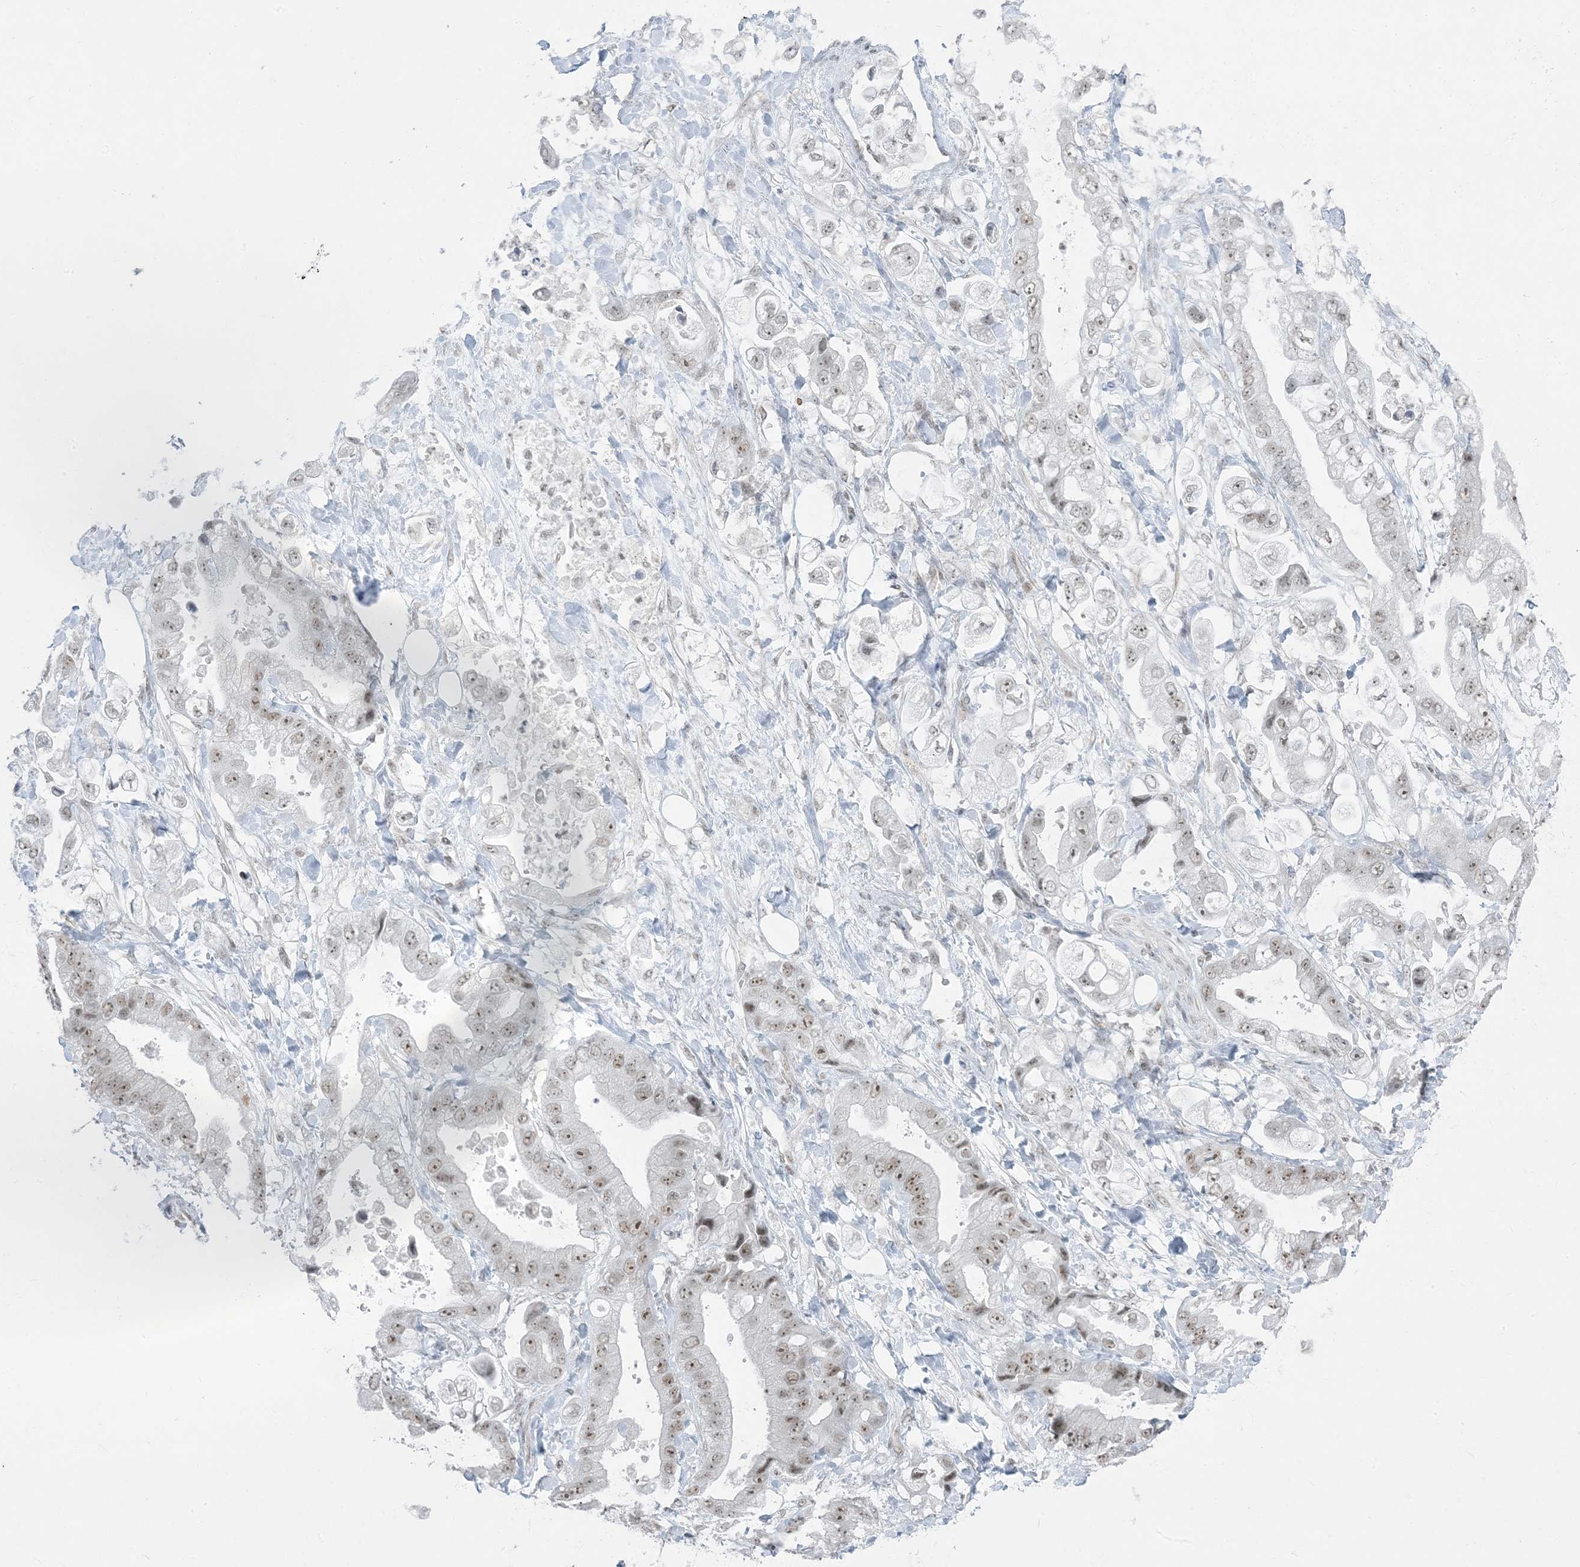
{"staining": {"intensity": "moderate", "quantity": ">75%", "location": "nuclear"}, "tissue": "stomach cancer", "cell_type": "Tumor cells", "image_type": "cancer", "snomed": [{"axis": "morphology", "description": "Adenocarcinoma, NOS"}, {"axis": "topography", "description": "Stomach"}], "caption": "A brown stain labels moderate nuclear staining of a protein in adenocarcinoma (stomach) tumor cells.", "gene": "ZNF787", "patient": {"sex": "male", "age": 62}}